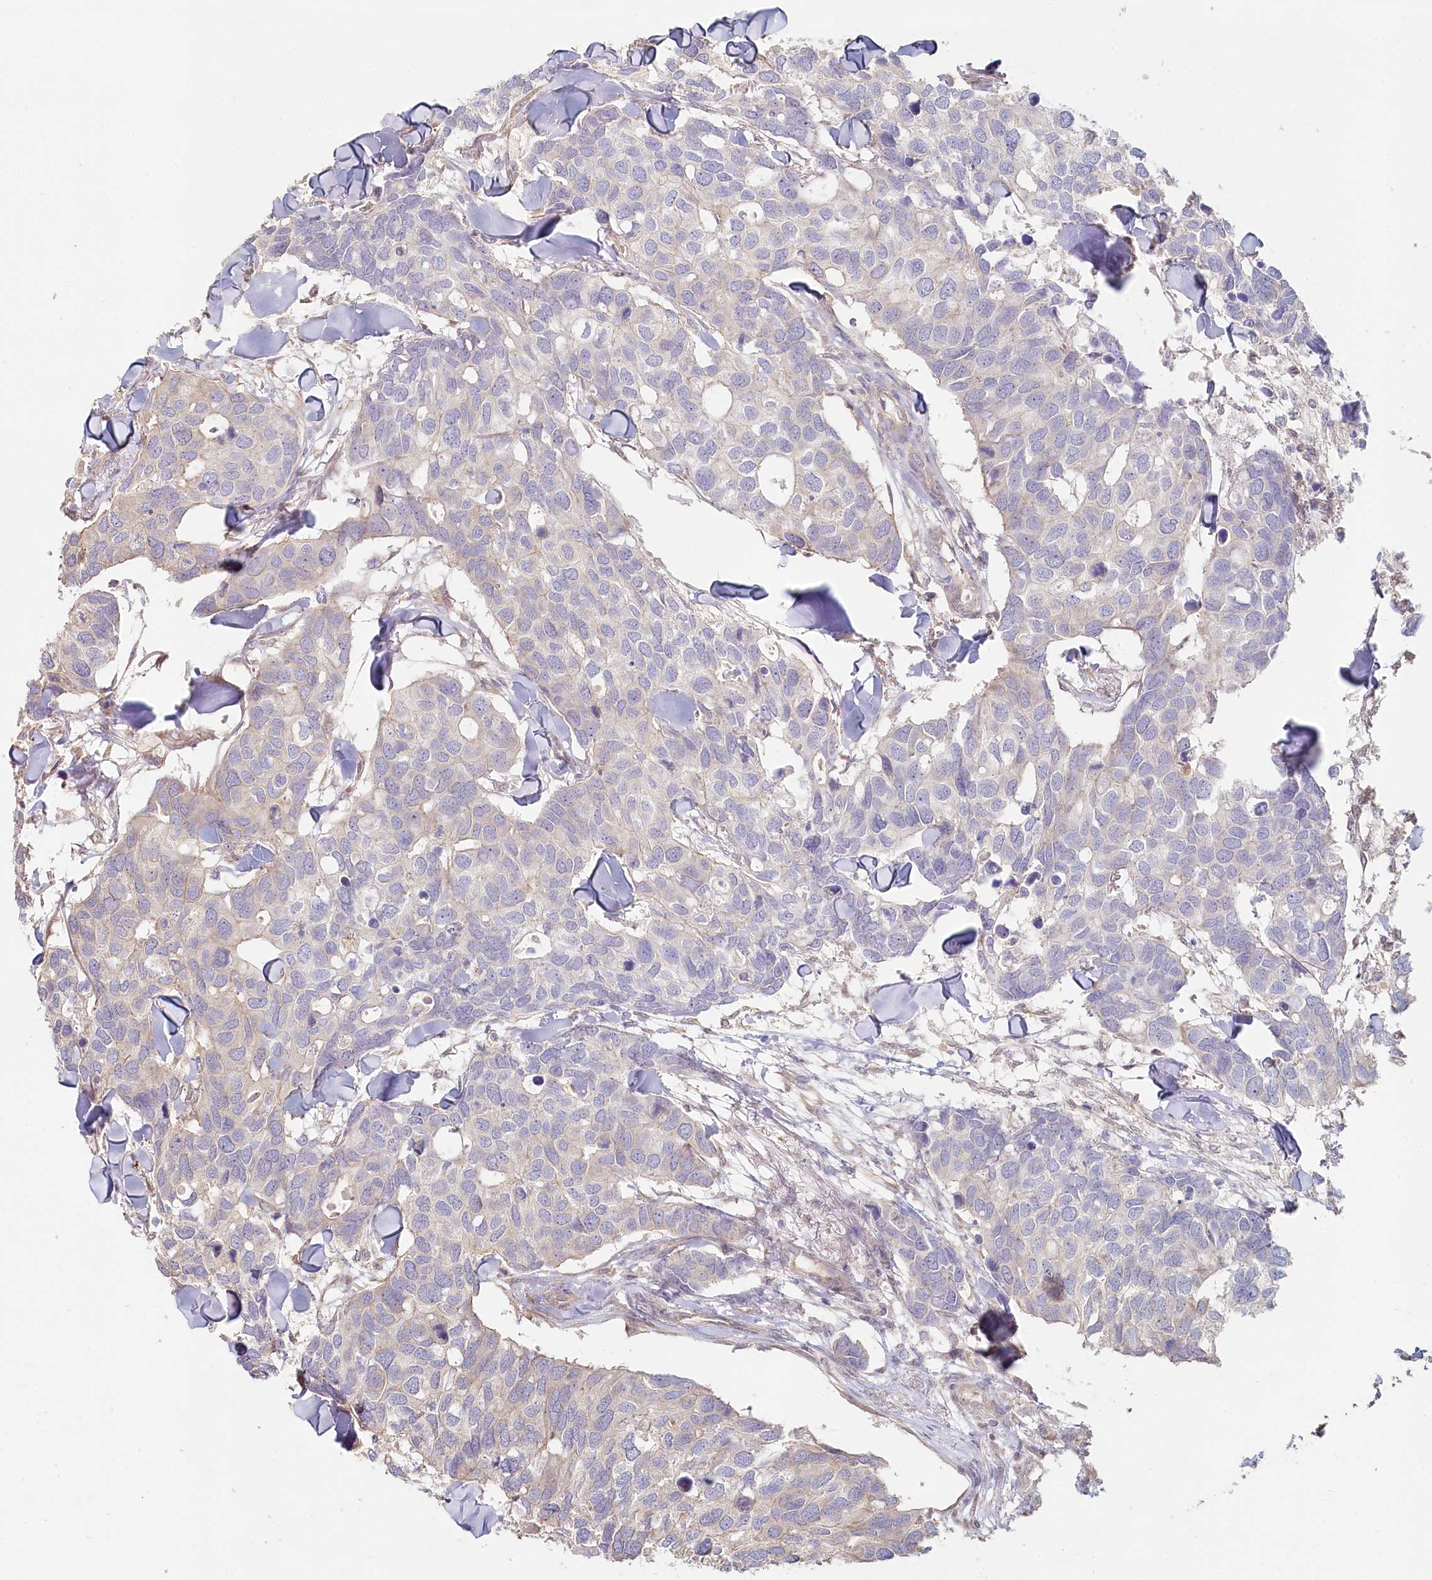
{"staining": {"intensity": "negative", "quantity": "none", "location": "none"}, "tissue": "breast cancer", "cell_type": "Tumor cells", "image_type": "cancer", "snomed": [{"axis": "morphology", "description": "Duct carcinoma"}, {"axis": "topography", "description": "Breast"}], "caption": "The immunohistochemistry histopathology image has no significant positivity in tumor cells of breast cancer tissue.", "gene": "TCHP", "patient": {"sex": "female", "age": 83}}